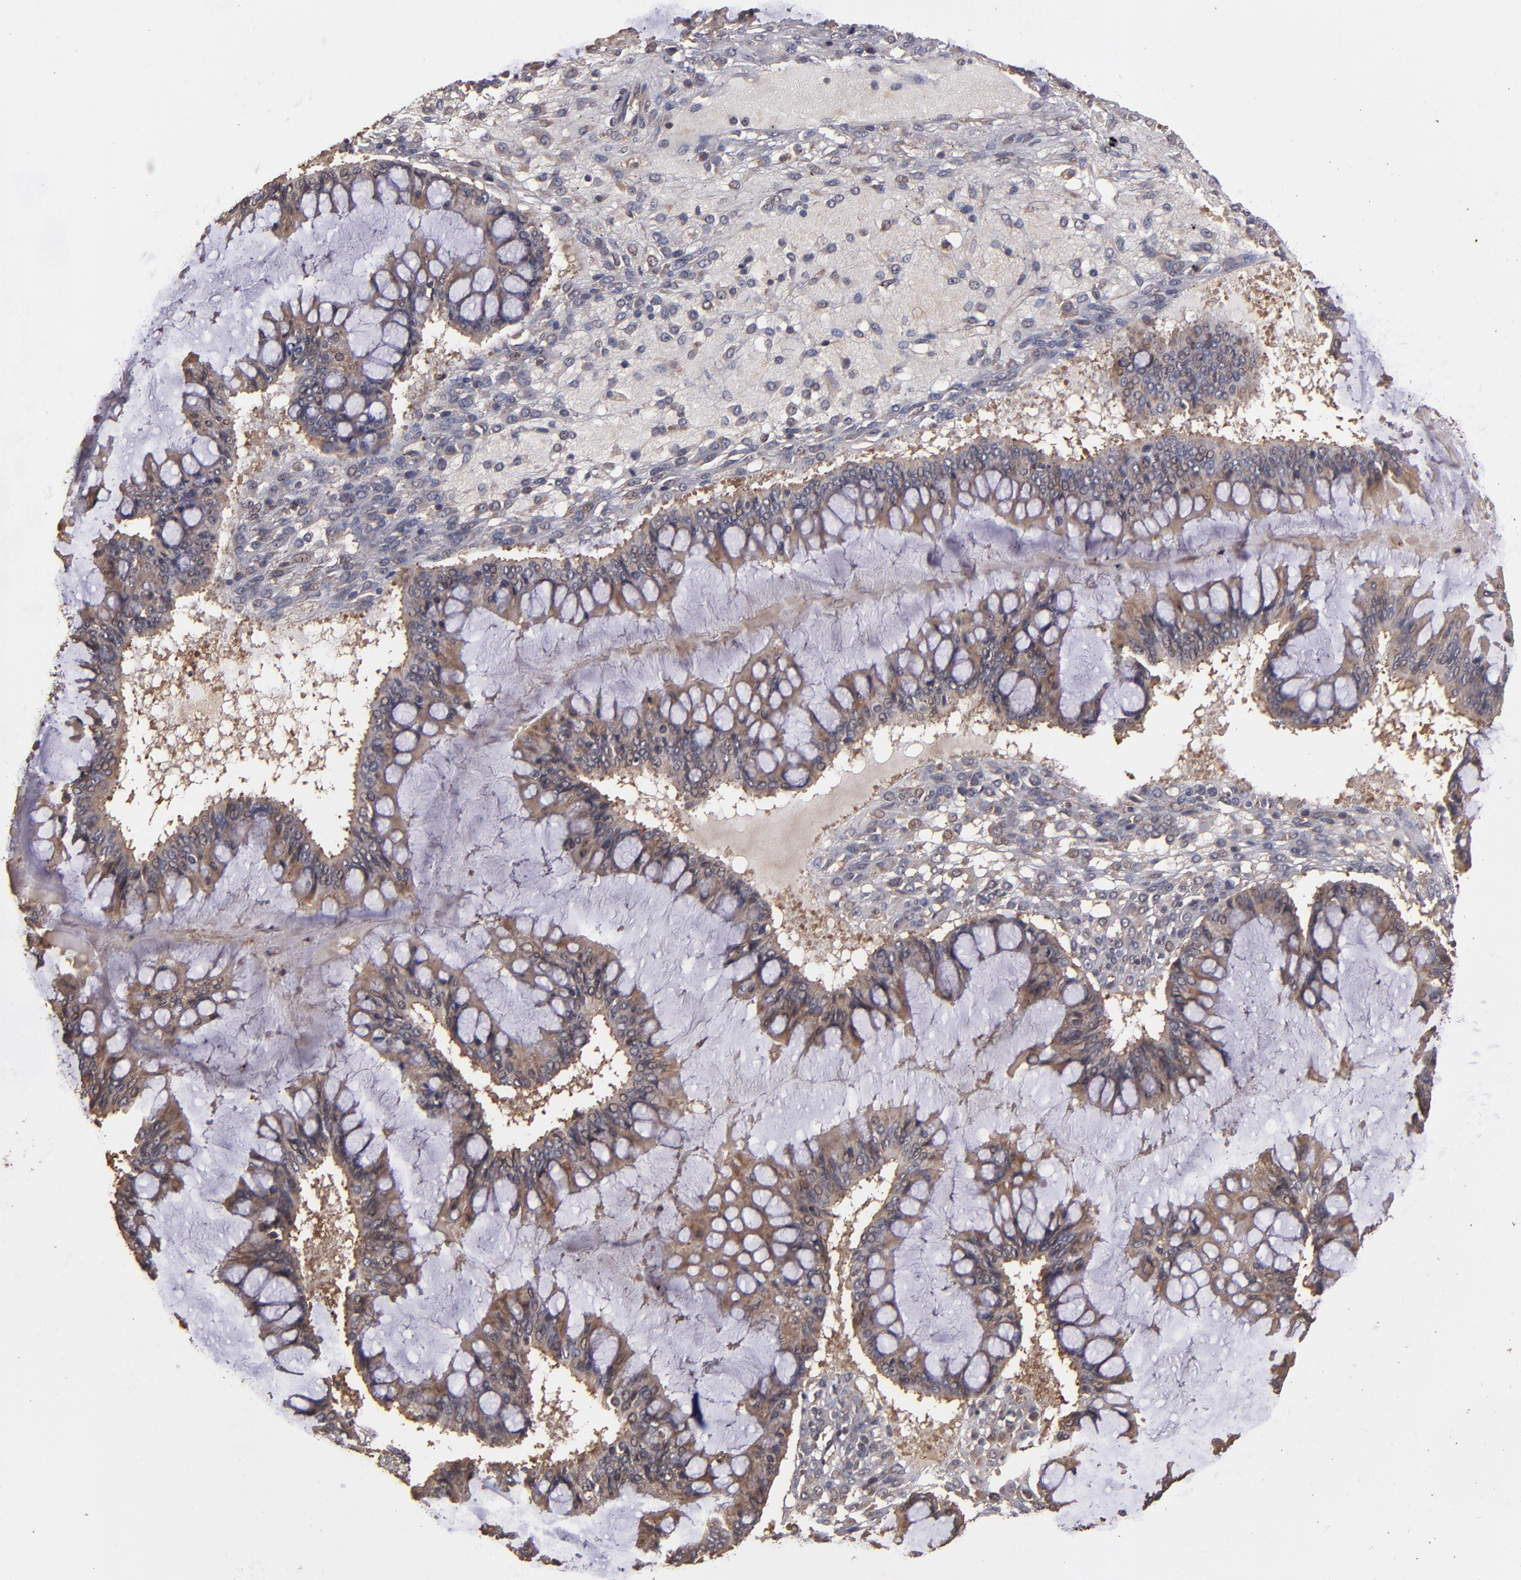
{"staining": {"intensity": "moderate", "quantity": ">75%", "location": "cytoplasmic/membranous"}, "tissue": "ovarian cancer", "cell_type": "Tumor cells", "image_type": "cancer", "snomed": [{"axis": "morphology", "description": "Cystadenocarcinoma, mucinous, NOS"}, {"axis": "topography", "description": "Ovary"}], "caption": "The photomicrograph demonstrates a brown stain indicating the presence of a protein in the cytoplasmic/membranous of tumor cells in ovarian mucinous cystadenocarcinoma.", "gene": "TXNDC16", "patient": {"sex": "female", "age": 73}}